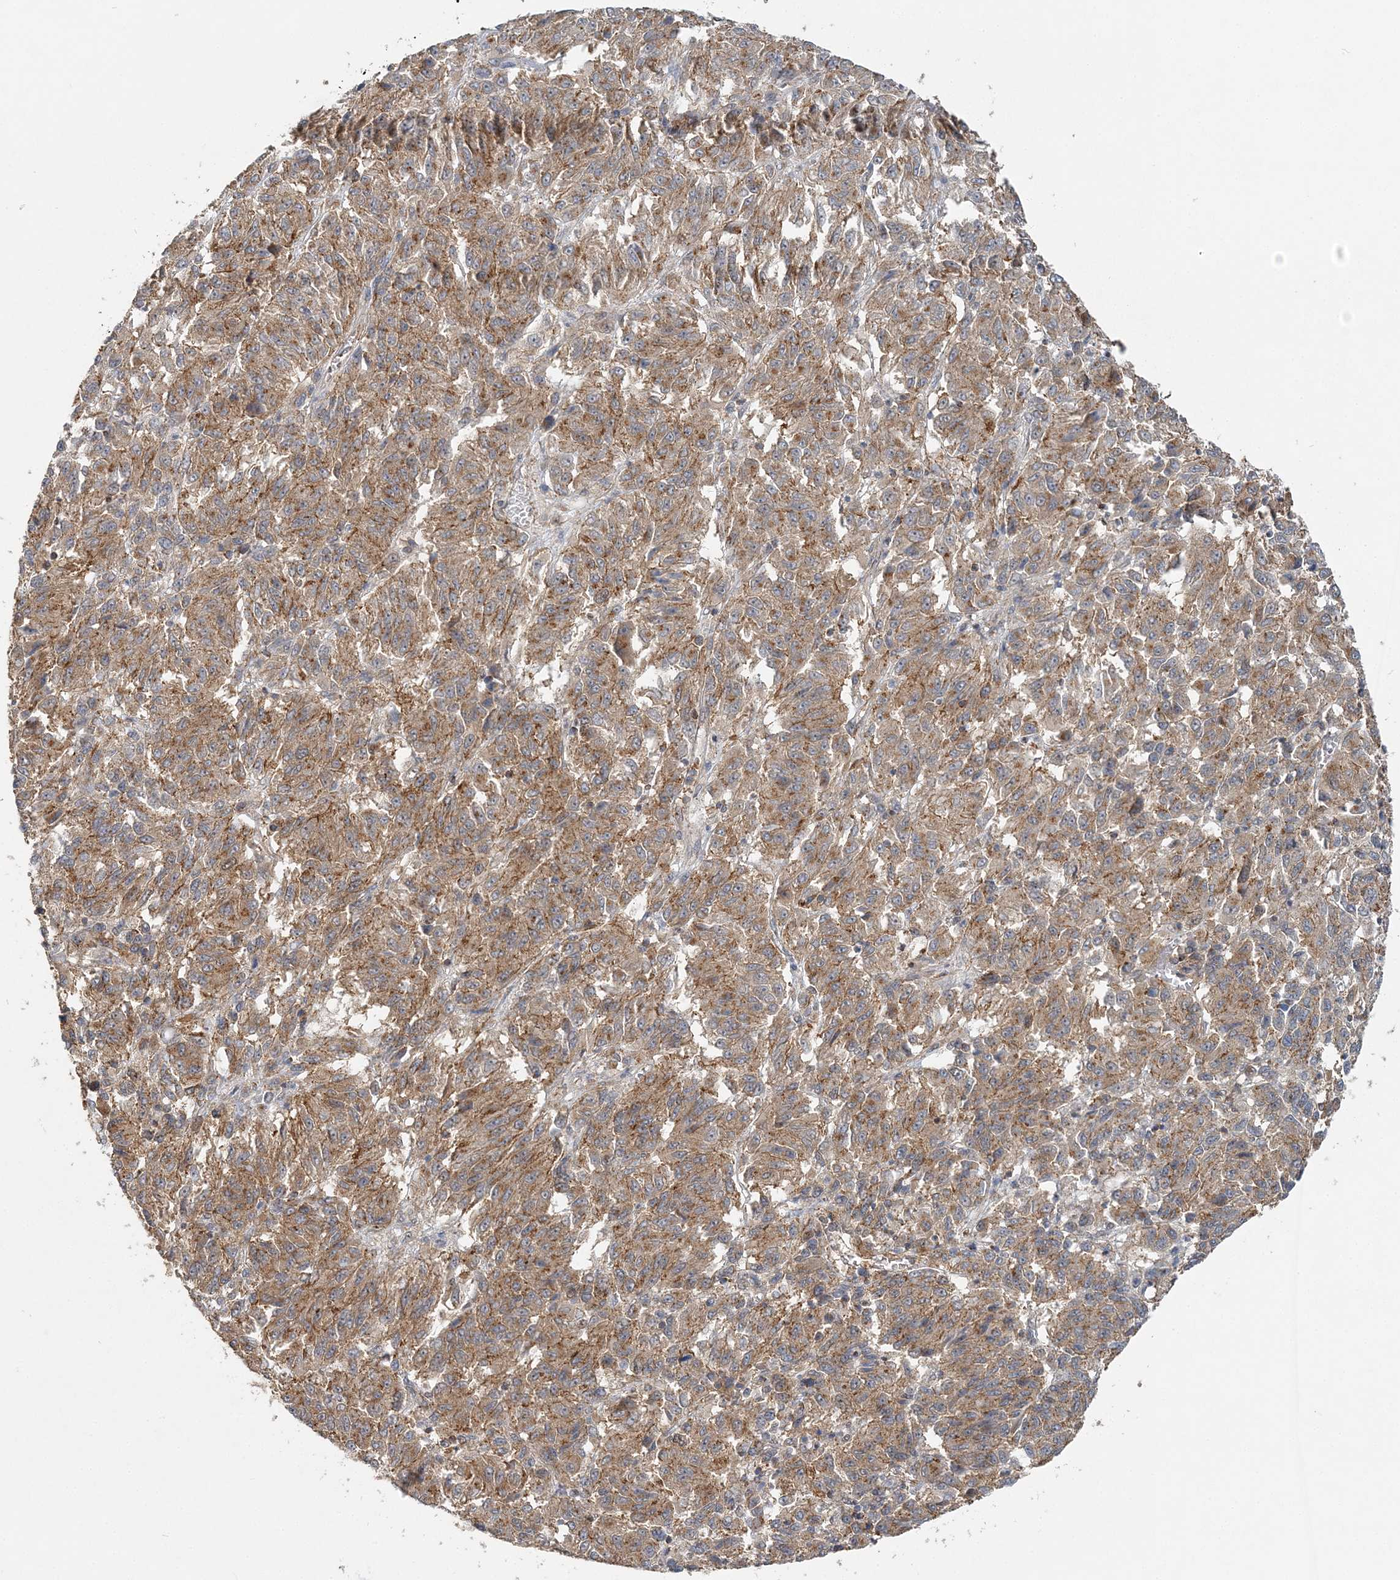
{"staining": {"intensity": "moderate", "quantity": ">75%", "location": "cytoplasmic/membranous"}, "tissue": "melanoma", "cell_type": "Tumor cells", "image_type": "cancer", "snomed": [{"axis": "morphology", "description": "Malignant melanoma, Metastatic site"}, {"axis": "topography", "description": "Lung"}], "caption": "Moderate cytoplasmic/membranous protein staining is seen in about >75% of tumor cells in melanoma.", "gene": "MAT2B", "patient": {"sex": "male", "age": 64}}